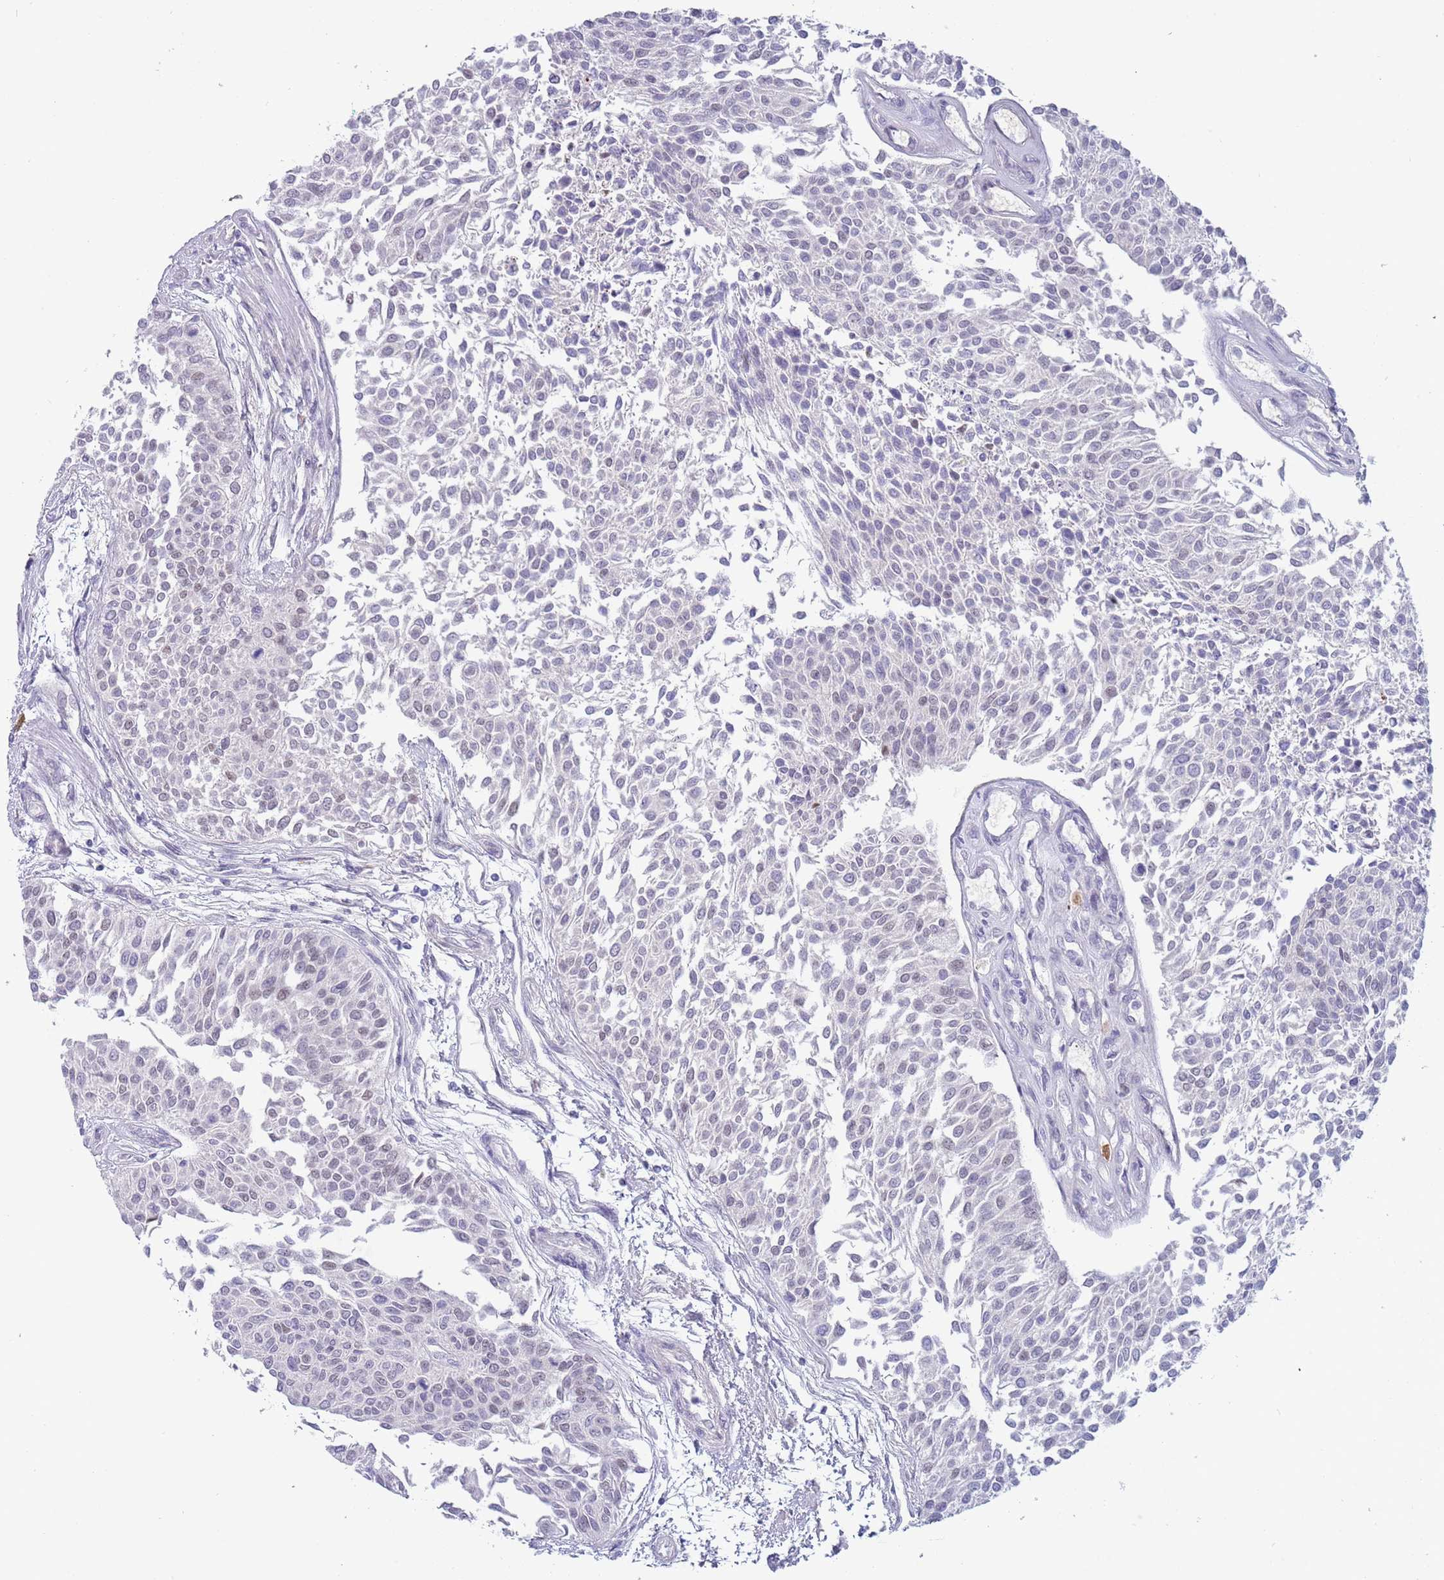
{"staining": {"intensity": "weak", "quantity": "<25%", "location": "nuclear"}, "tissue": "urothelial cancer", "cell_type": "Tumor cells", "image_type": "cancer", "snomed": [{"axis": "morphology", "description": "Urothelial carcinoma, NOS"}, {"axis": "topography", "description": "Urinary bladder"}], "caption": "DAB immunohistochemical staining of urothelial cancer reveals no significant staining in tumor cells.", "gene": "LYPD6B", "patient": {"sex": "male", "age": 55}}